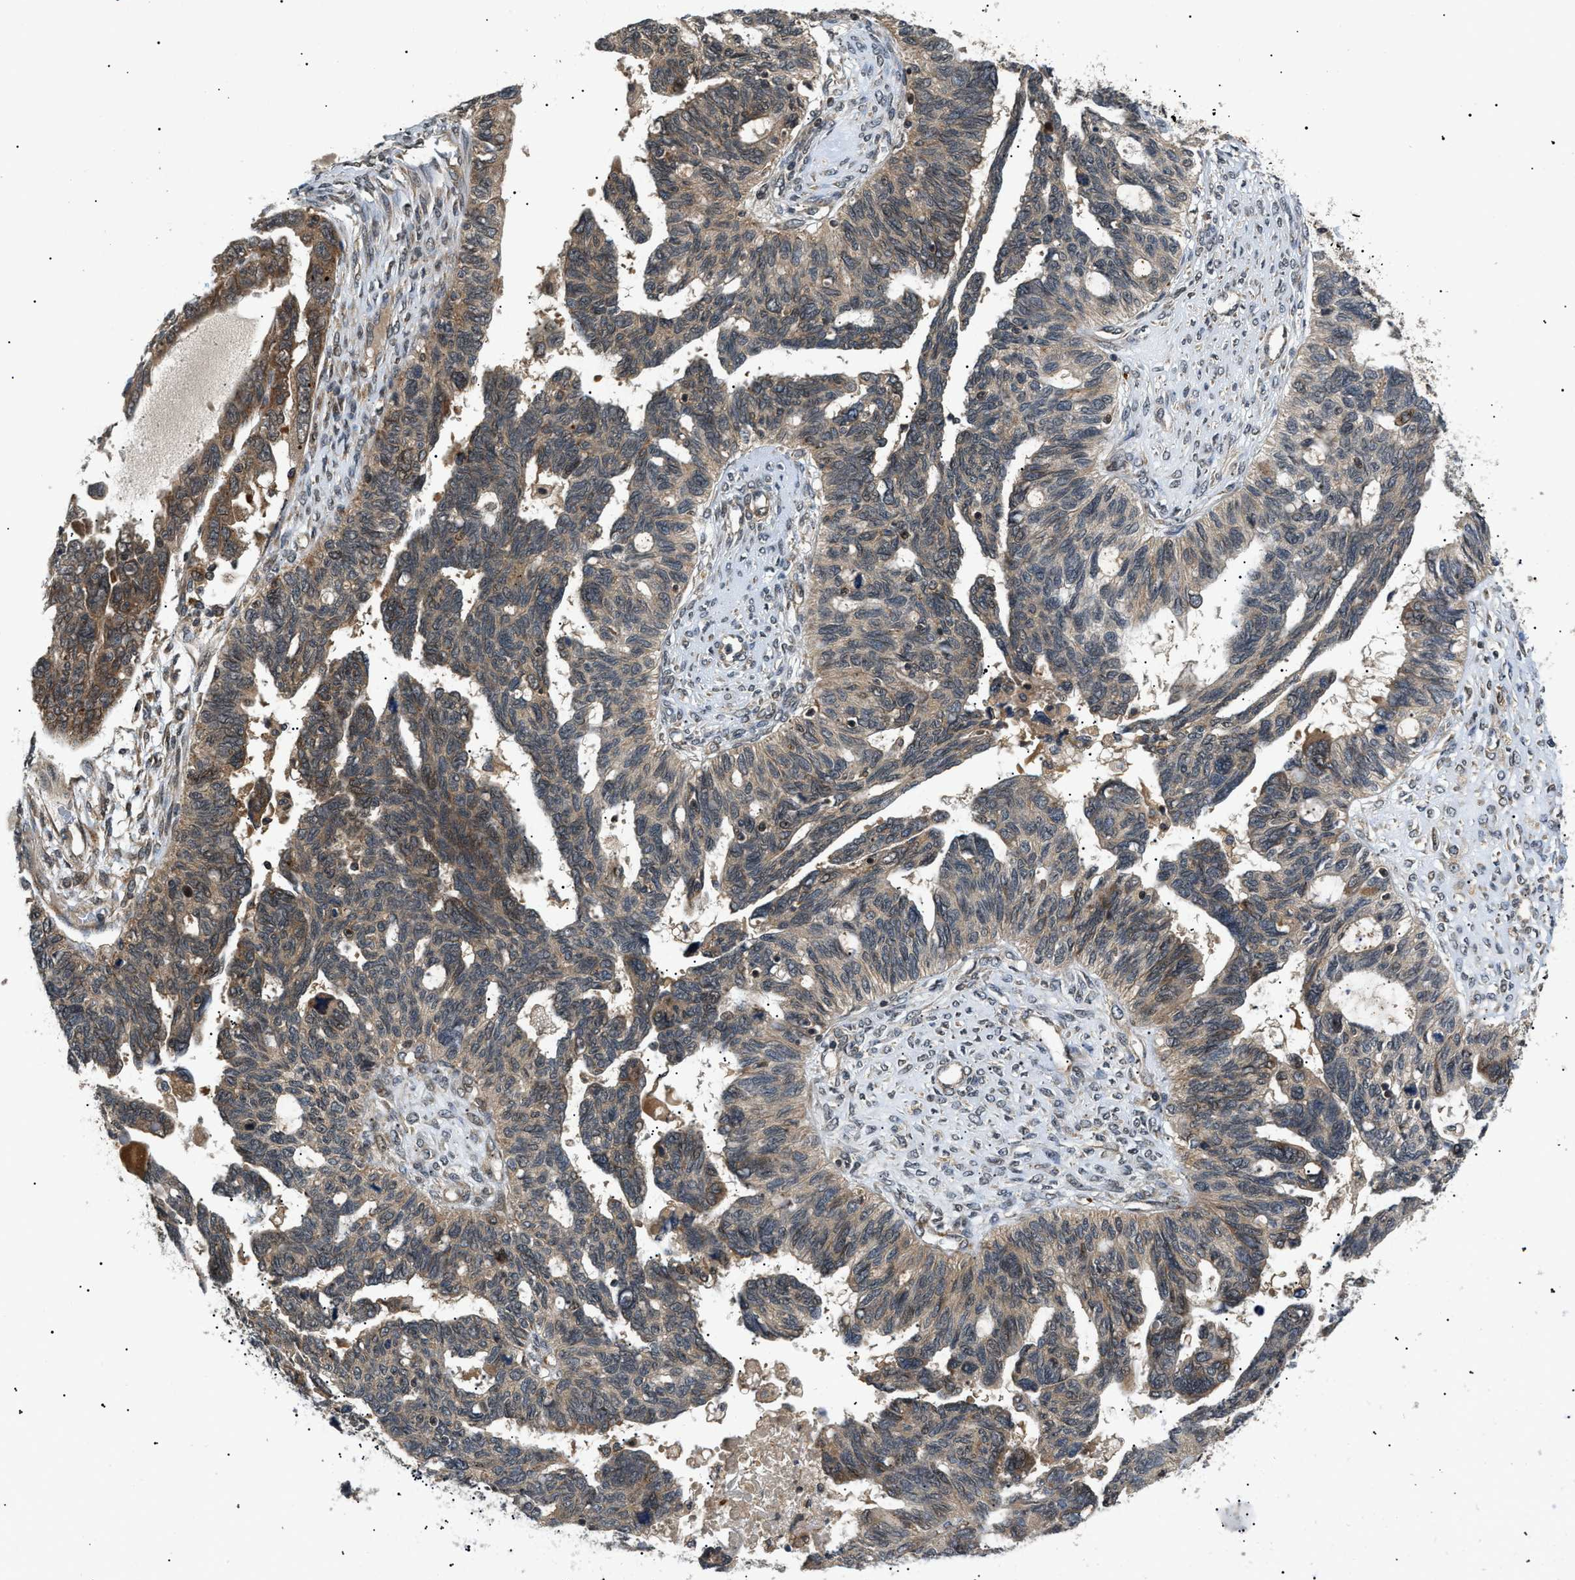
{"staining": {"intensity": "weak", "quantity": ">75%", "location": "cytoplasmic/membranous"}, "tissue": "ovarian cancer", "cell_type": "Tumor cells", "image_type": "cancer", "snomed": [{"axis": "morphology", "description": "Cystadenocarcinoma, serous, NOS"}, {"axis": "topography", "description": "Ovary"}], "caption": "Serous cystadenocarcinoma (ovarian) stained with a protein marker shows weak staining in tumor cells.", "gene": "ATP6AP1", "patient": {"sex": "female", "age": 79}}